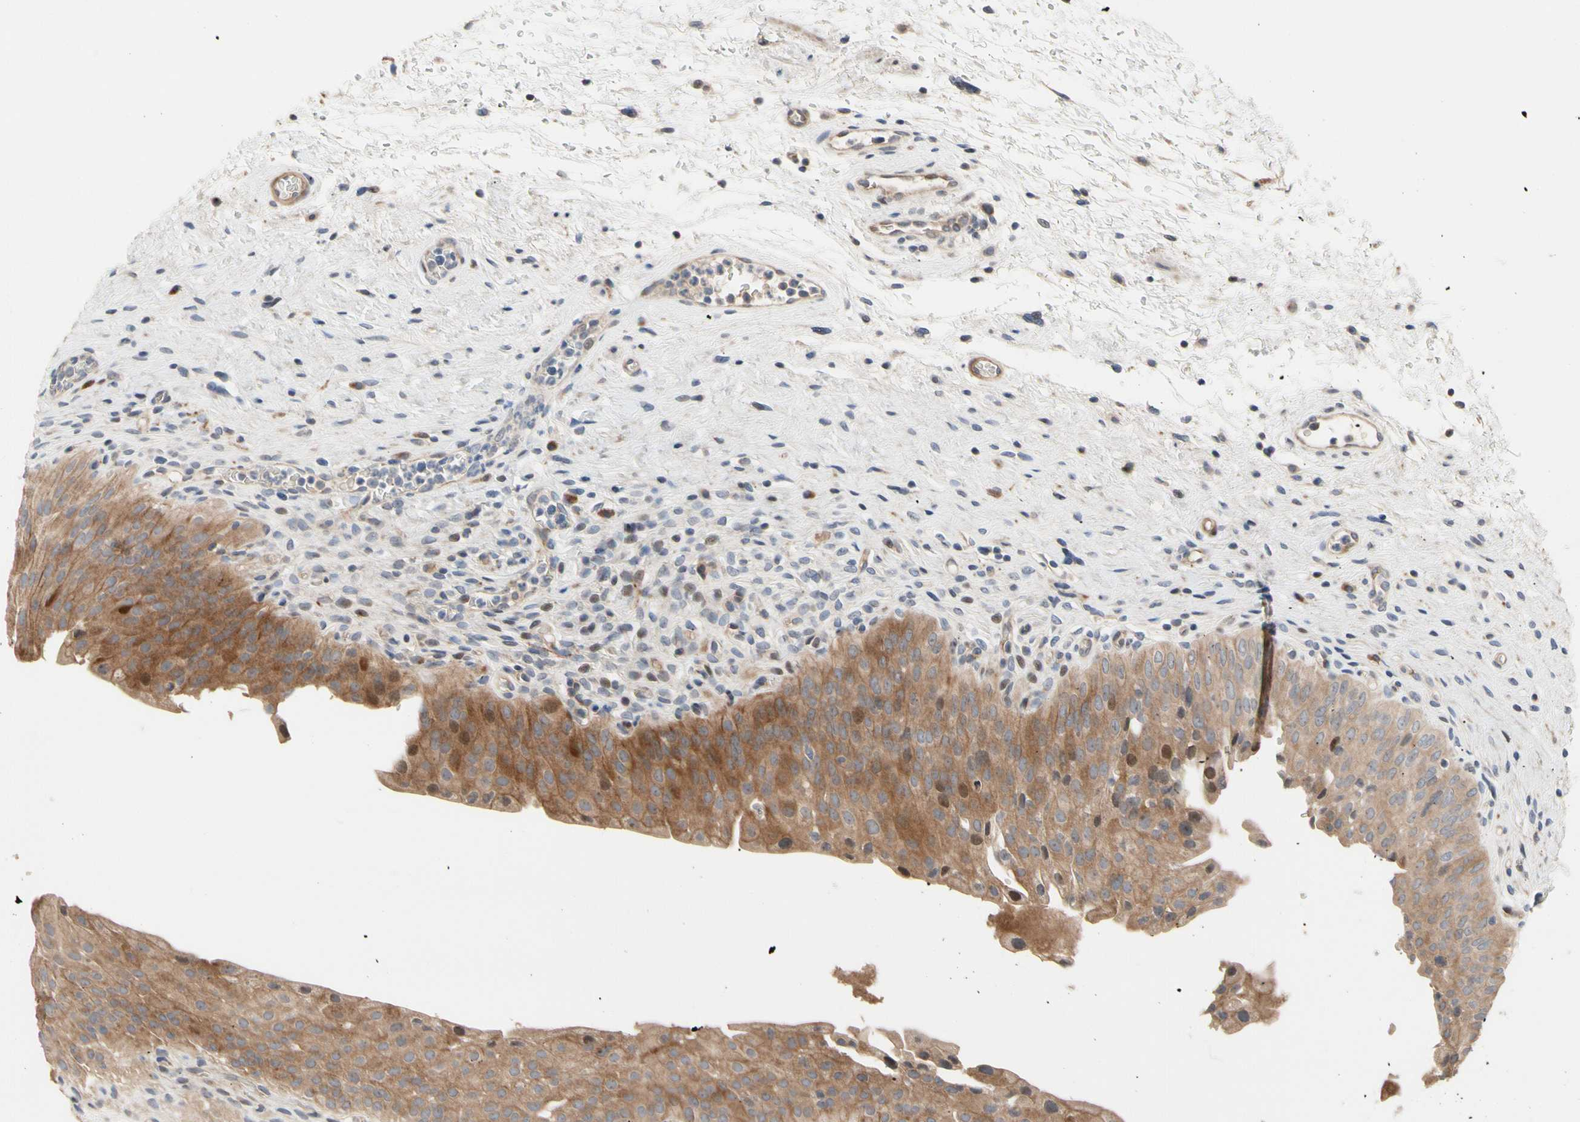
{"staining": {"intensity": "moderate", "quantity": ">75%", "location": "cytoplasmic/membranous,nuclear"}, "tissue": "urinary bladder", "cell_type": "Urothelial cells", "image_type": "normal", "snomed": [{"axis": "morphology", "description": "Normal tissue, NOS"}, {"axis": "morphology", "description": "Urothelial carcinoma, High grade"}, {"axis": "topography", "description": "Urinary bladder"}], "caption": "About >75% of urothelial cells in normal urinary bladder demonstrate moderate cytoplasmic/membranous,nuclear protein staining as visualized by brown immunohistochemical staining.", "gene": "HMGCR", "patient": {"sex": "male", "age": 46}}